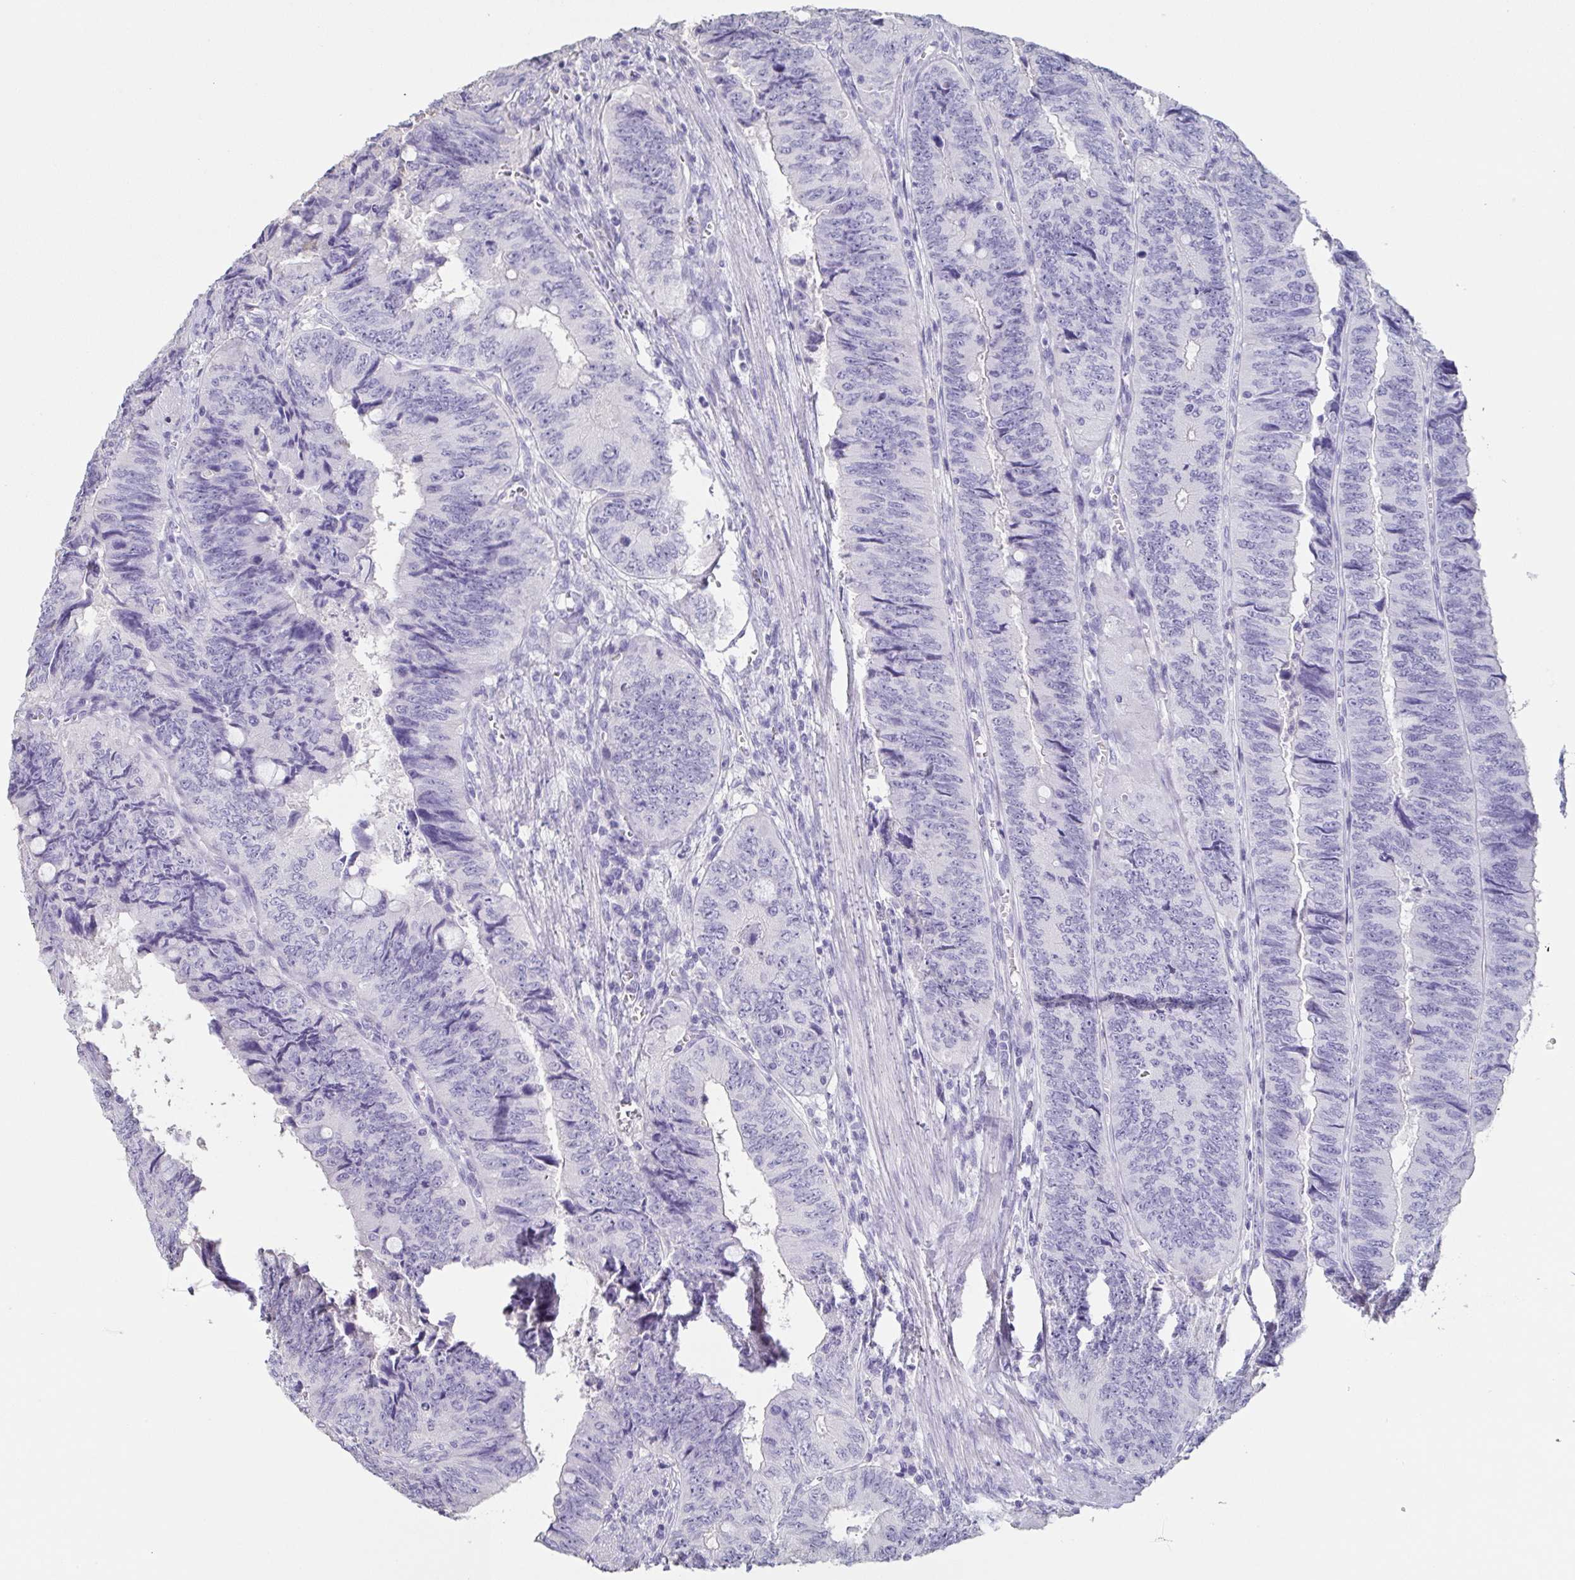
{"staining": {"intensity": "negative", "quantity": "none", "location": "none"}, "tissue": "colorectal cancer", "cell_type": "Tumor cells", "image_type": "cancer", "snomed": [{"axis": "morphology", "description": "Adenocarcinoma, NOS"}, {"axis": "topography", "description": "Colon"}], "caption": "Immunohistochemistry (IHC) micrograph of neoplastic tissue: adenocarcinoma (colorectal) stained with DAB exhibits no significant protein expression in tumor cells. (DAB IHC with hematoxylin counter stain).", "gene": "BPIFA2", "patient": {"sex": "female", "age": 84}}